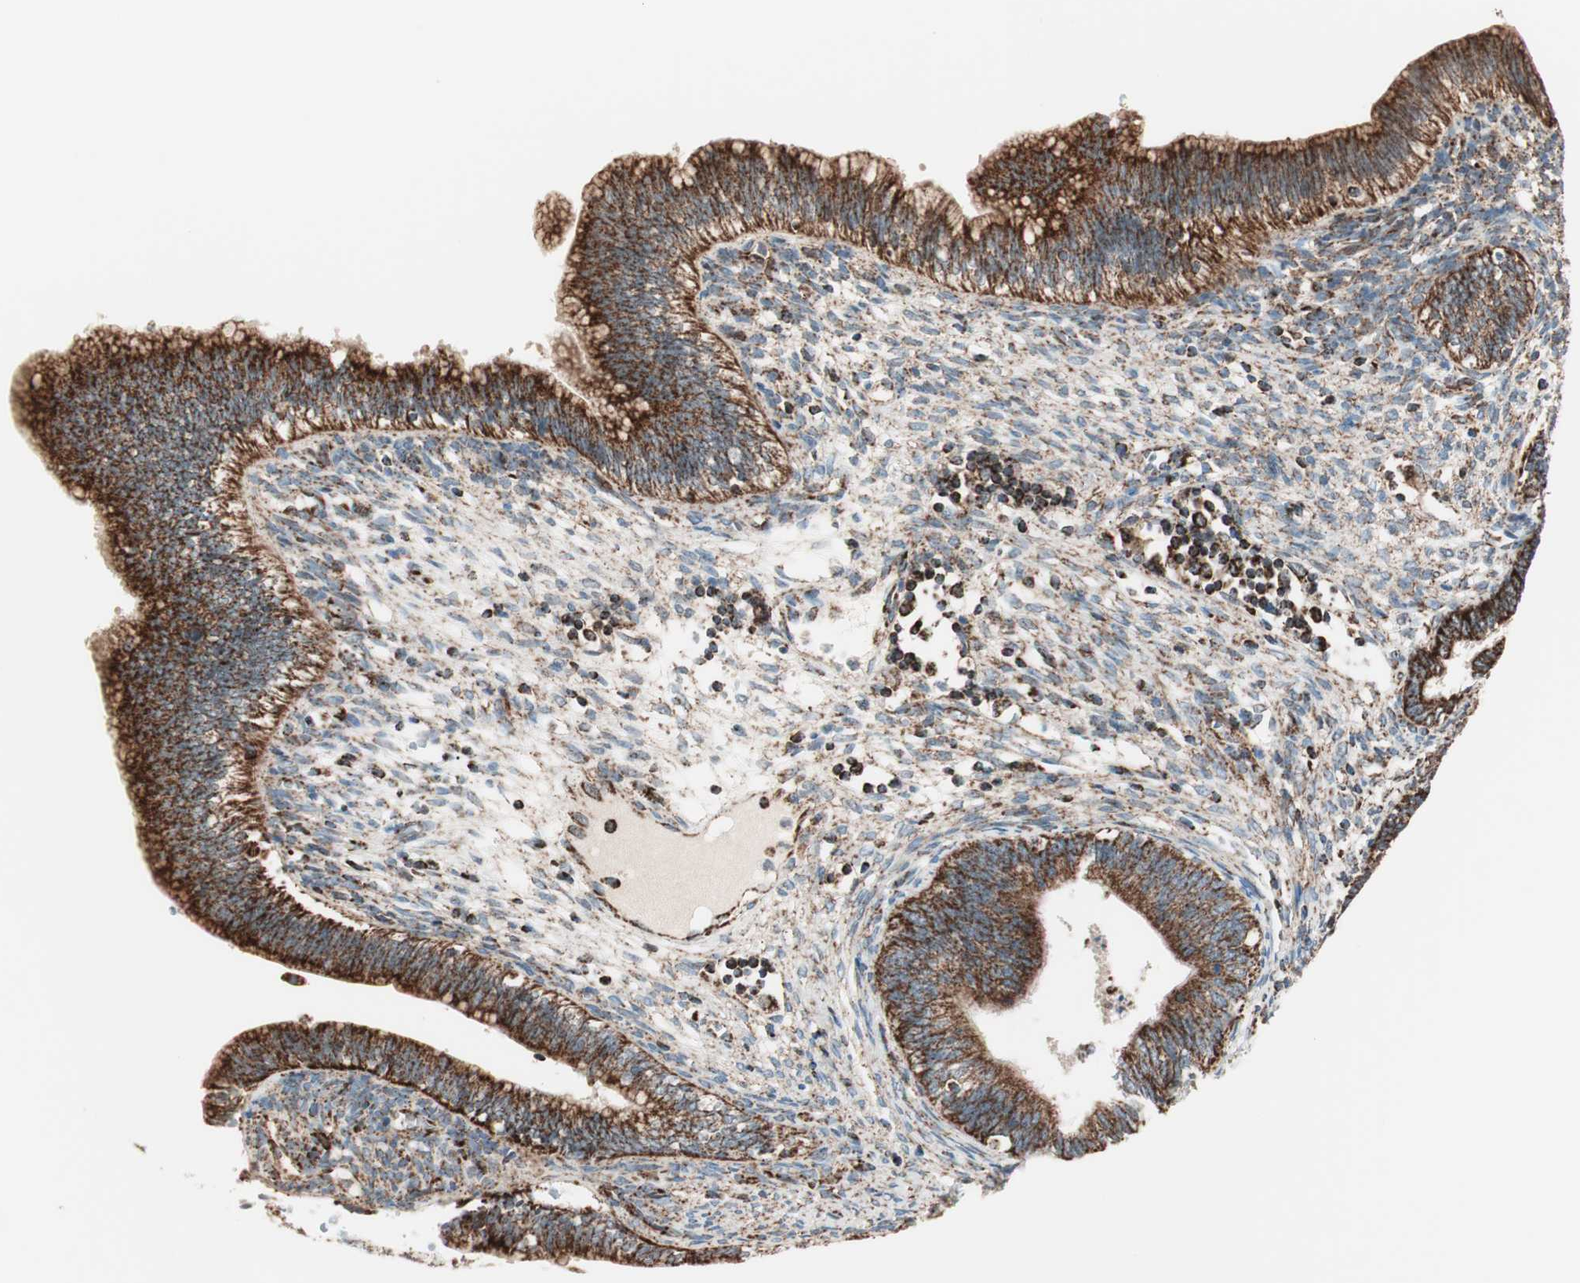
{"staining": {"intensity": "strong", "quantity": ">75%", "location": "cytoplasmic/membranous"}, "tissue": "cervical cancer", "cell_type": "Tumor cells", "image_type": "cancer", "snomed": [{"axis": "morphology", "description": "Adenocarcinoma, NOS"}, {"axis": "topography", "description": "Cervix"}], "caption": "High-magnification brightfield microscopy of adenocarcinoma (cervical) stained with DAB (3,3'-diaminobenzidine) (brown) and counterstained with hematoxylin (blue). tumor cells exhibit strong cytoplasmic/membranous positivity is identified in approximately>75% of cells.", "gene": "TOMM22", "patient": {"sex": "female", "age": 44}}